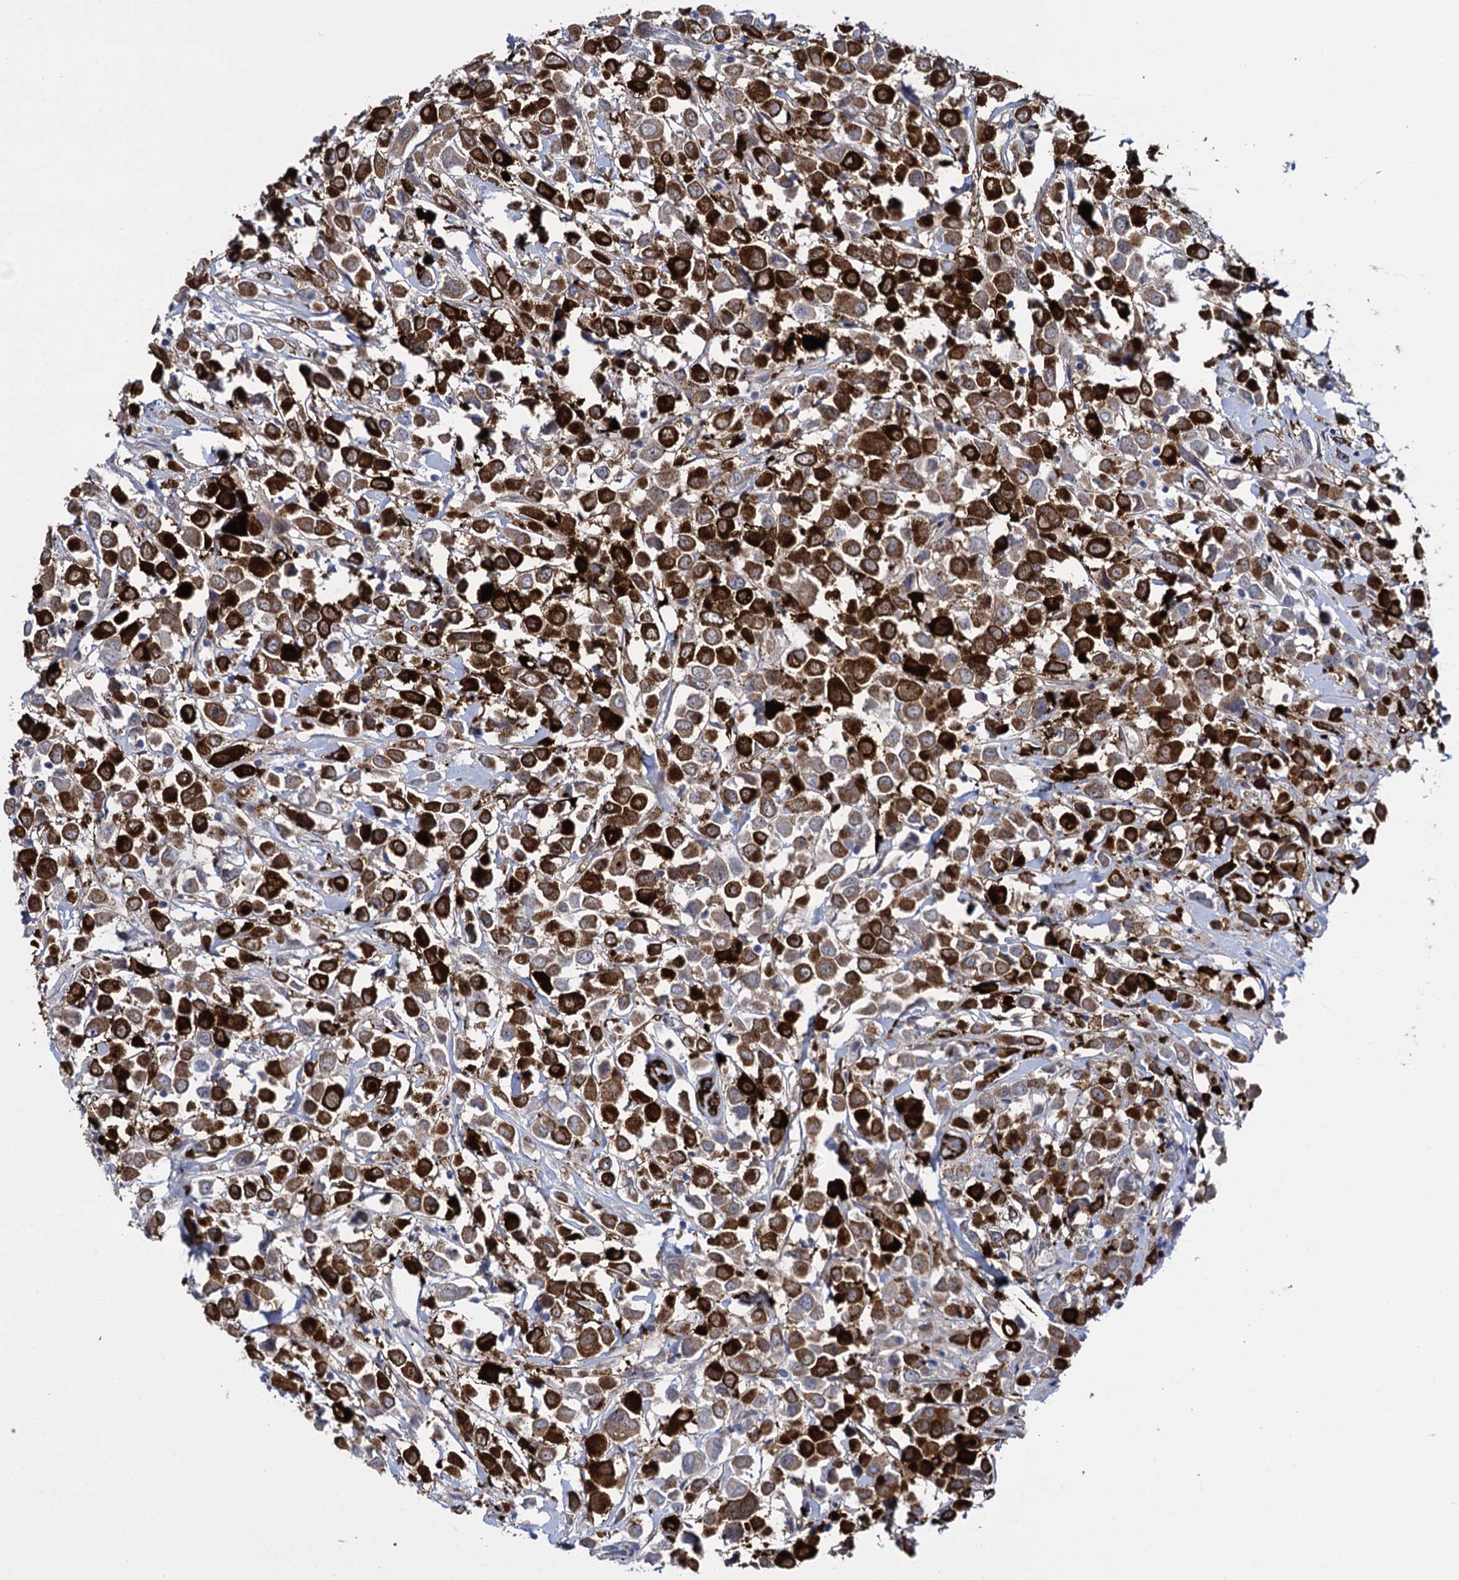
{"staining": {"intensity": "strong", "quantity": ">75%", "location": "cytoplasmic/membranous"}, "tissue": "breast cancer", "cell_type": "Tumor cells", "image_type": "cancer", "snomed": [{"axis": "morphology", "description": "Duct carcinoma"}, {"axis": "topography", "description": "Breast"}], "caption": "Protein expression by immunohistochemistry shows strong cytoplasmic/membranous expression in approximately >75% of tumor cells in breast cancer (intraductal carcinoma). The staining is performed using DAB brown chromogen to label protein expression. The nuclei are counter-stained blue using hematoxylin.", "gene": "SNCG", "patient": {"sex": "female", "age": 61}}